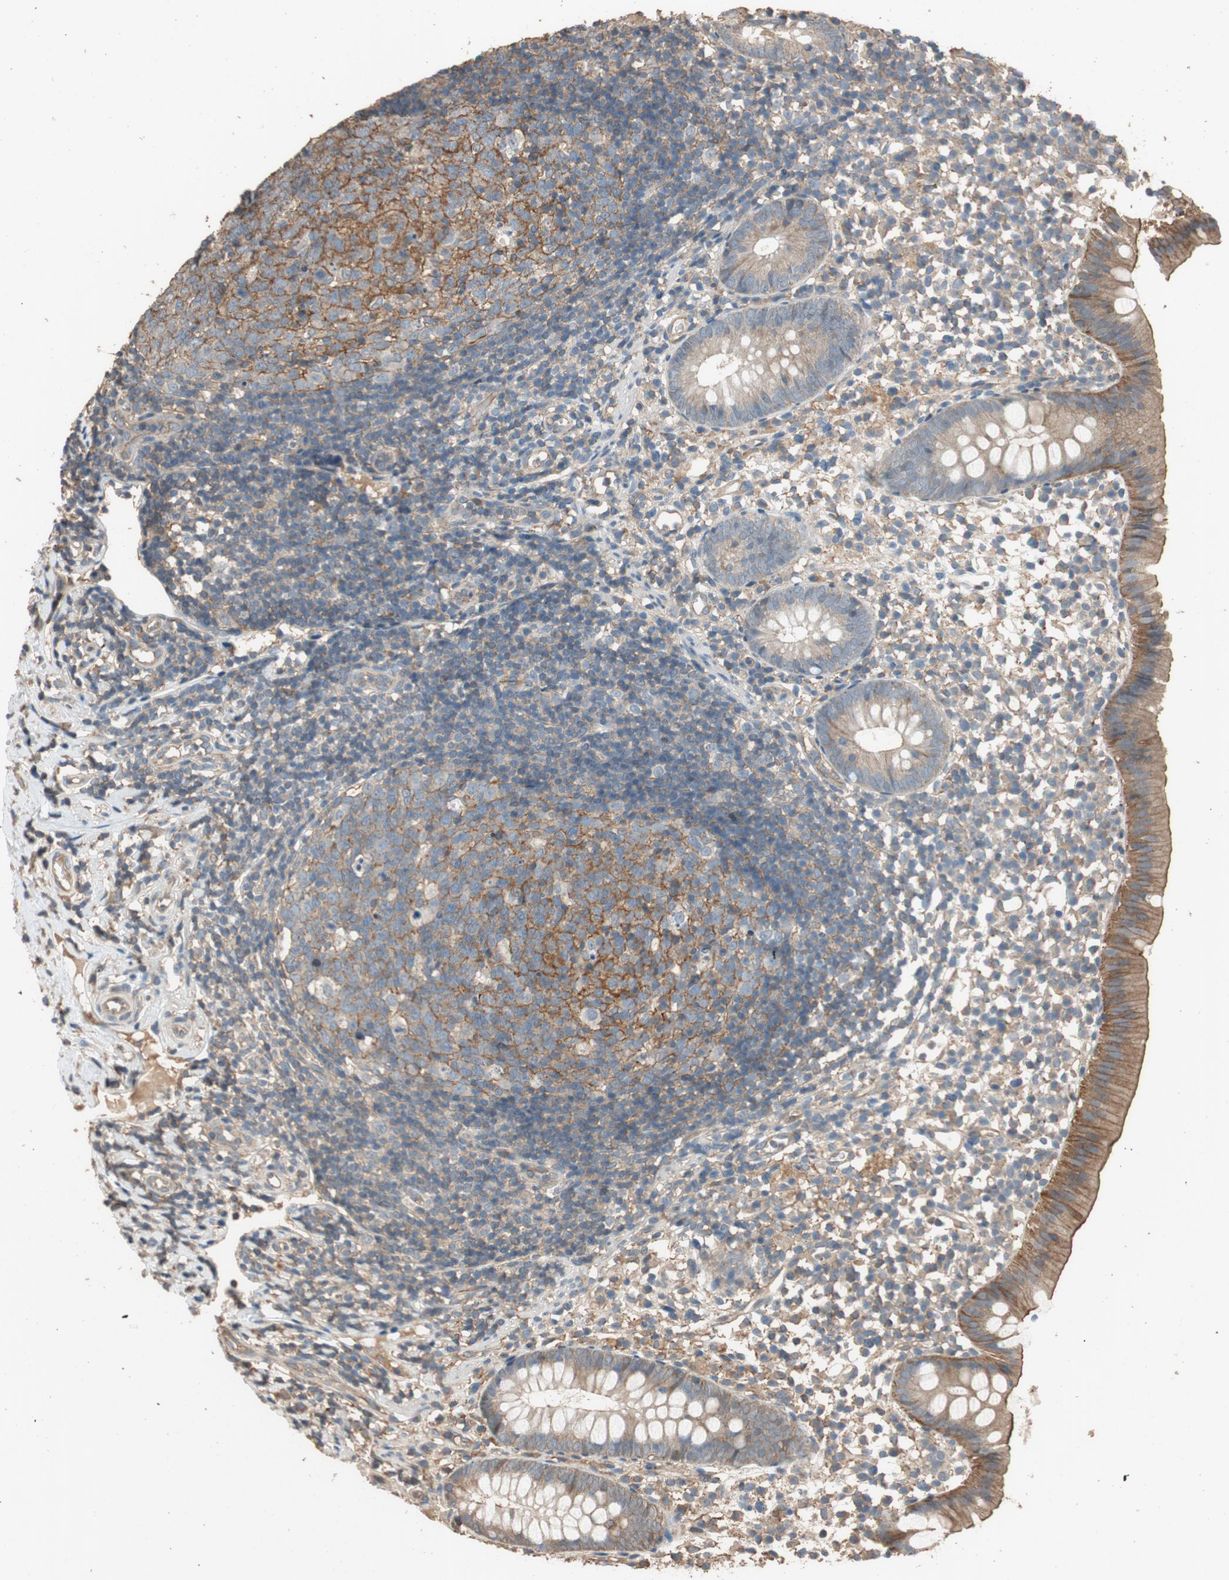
{"staining": {"intensity": "moderate", "quantity": ">75%", "location": "cytoplasmic/membranous"}, "tissue": "appendix", "cell_type": "Glandular cells", "image_type": "normal", "snomed": [{"axis": "morphology", "description": "Normal tissue, NOS"}, {"axis": "topography", "description": "Appendix"}], "caption": "Immunohistochemistry image of benign human appendix stained for a protein (brown), which displays medium levels of moderate cytoplasmic/membranous positivity in approximately >75% of glandular cells.", "gene": "MST1R", "patient": {"sex": "female", "age": 20}}